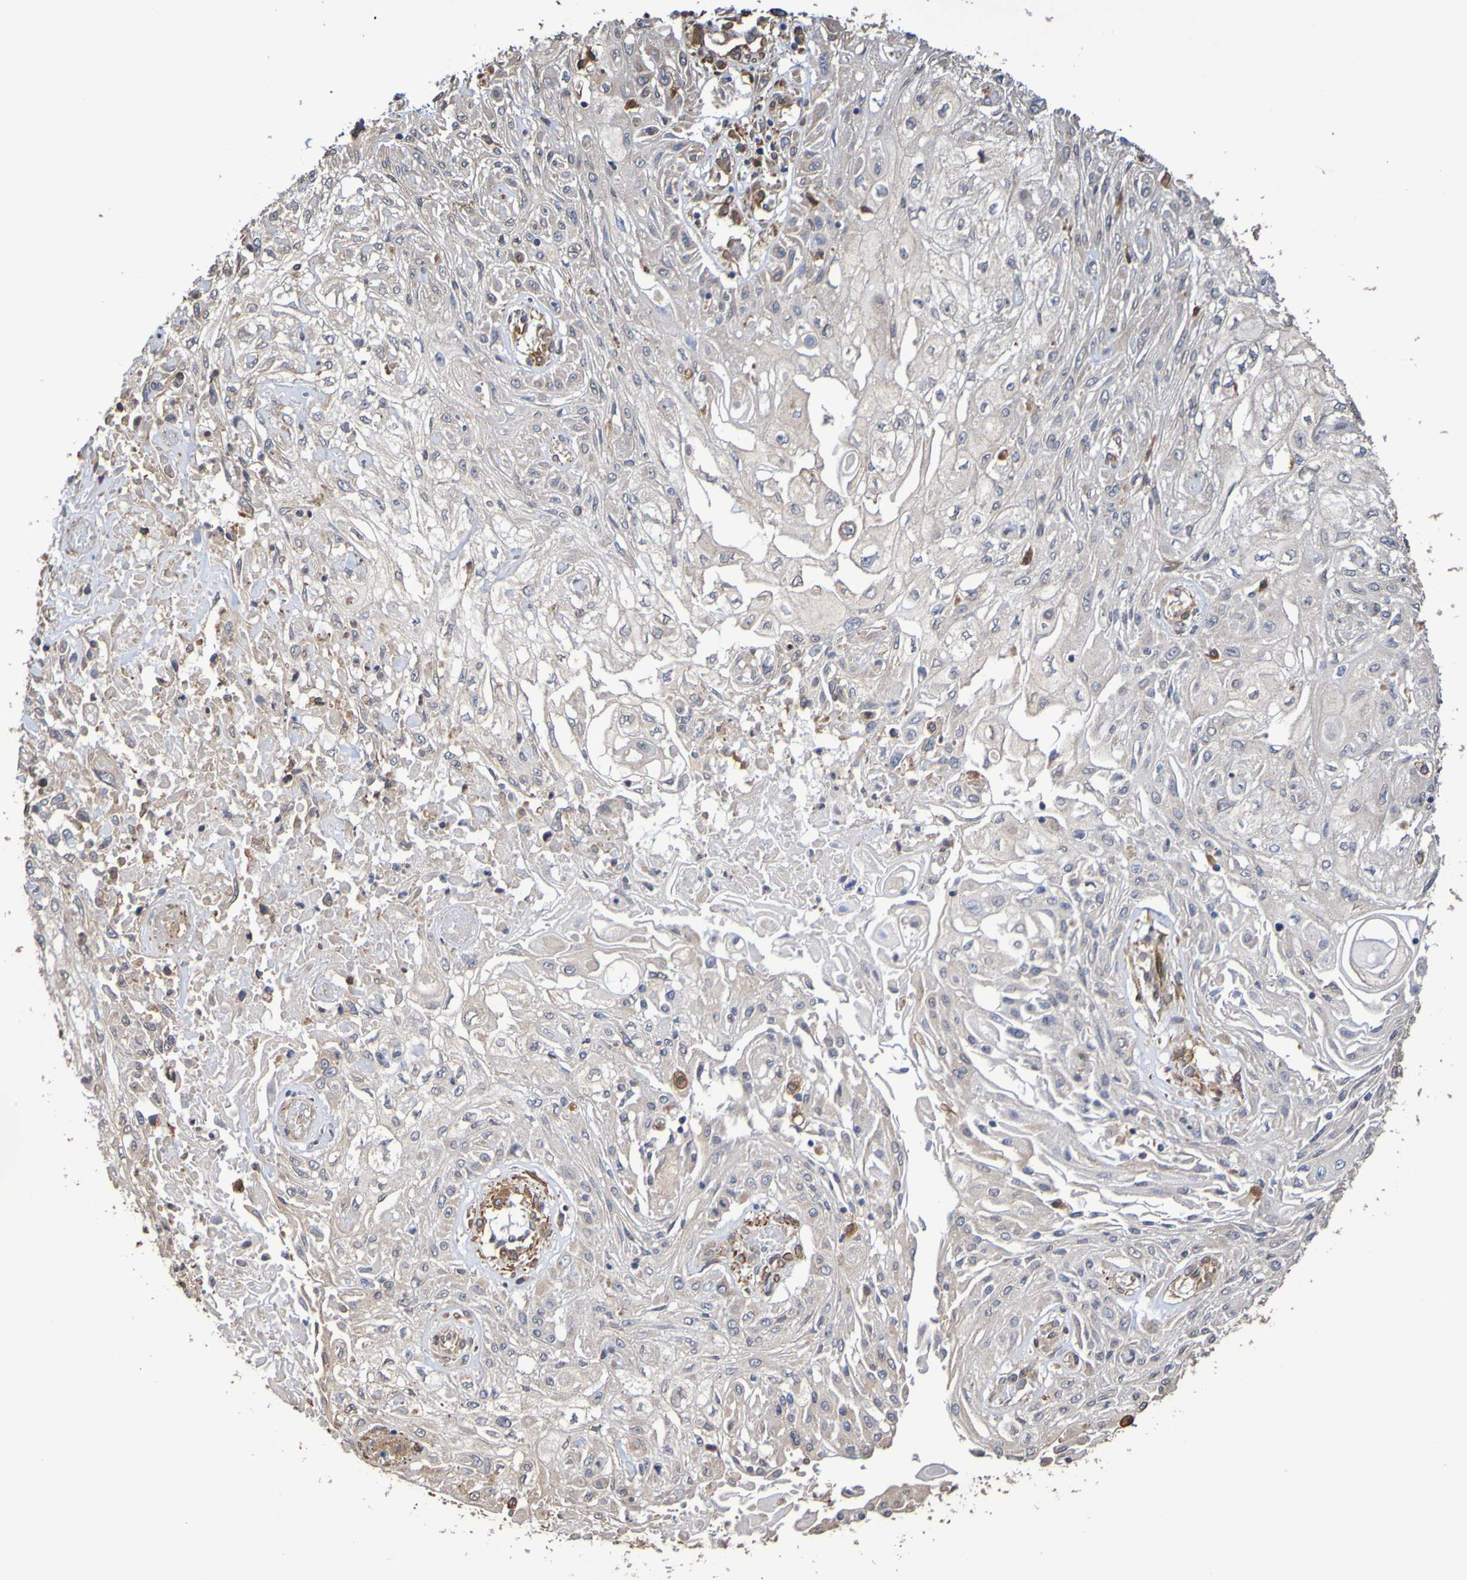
{"staining": {"intensity": "negative", "quantity": "none", "location": "none"}, "tissue": "skin cancer", "cell_type": "Tumor cells", "image_type": "cancer", "snomed": [{"axis": "morphology", "description": "Squamous cell carcinoma, NOS"}, {"axis": "topography", "description": "Skin"}], "caption": "This is an immunohistochemistry micrograph of skin cancer (squamous cell carcinoma). There is no staining in tumor cells.", "gene": "RAB11A", "patient": {"sex": "male", "age": 75}}